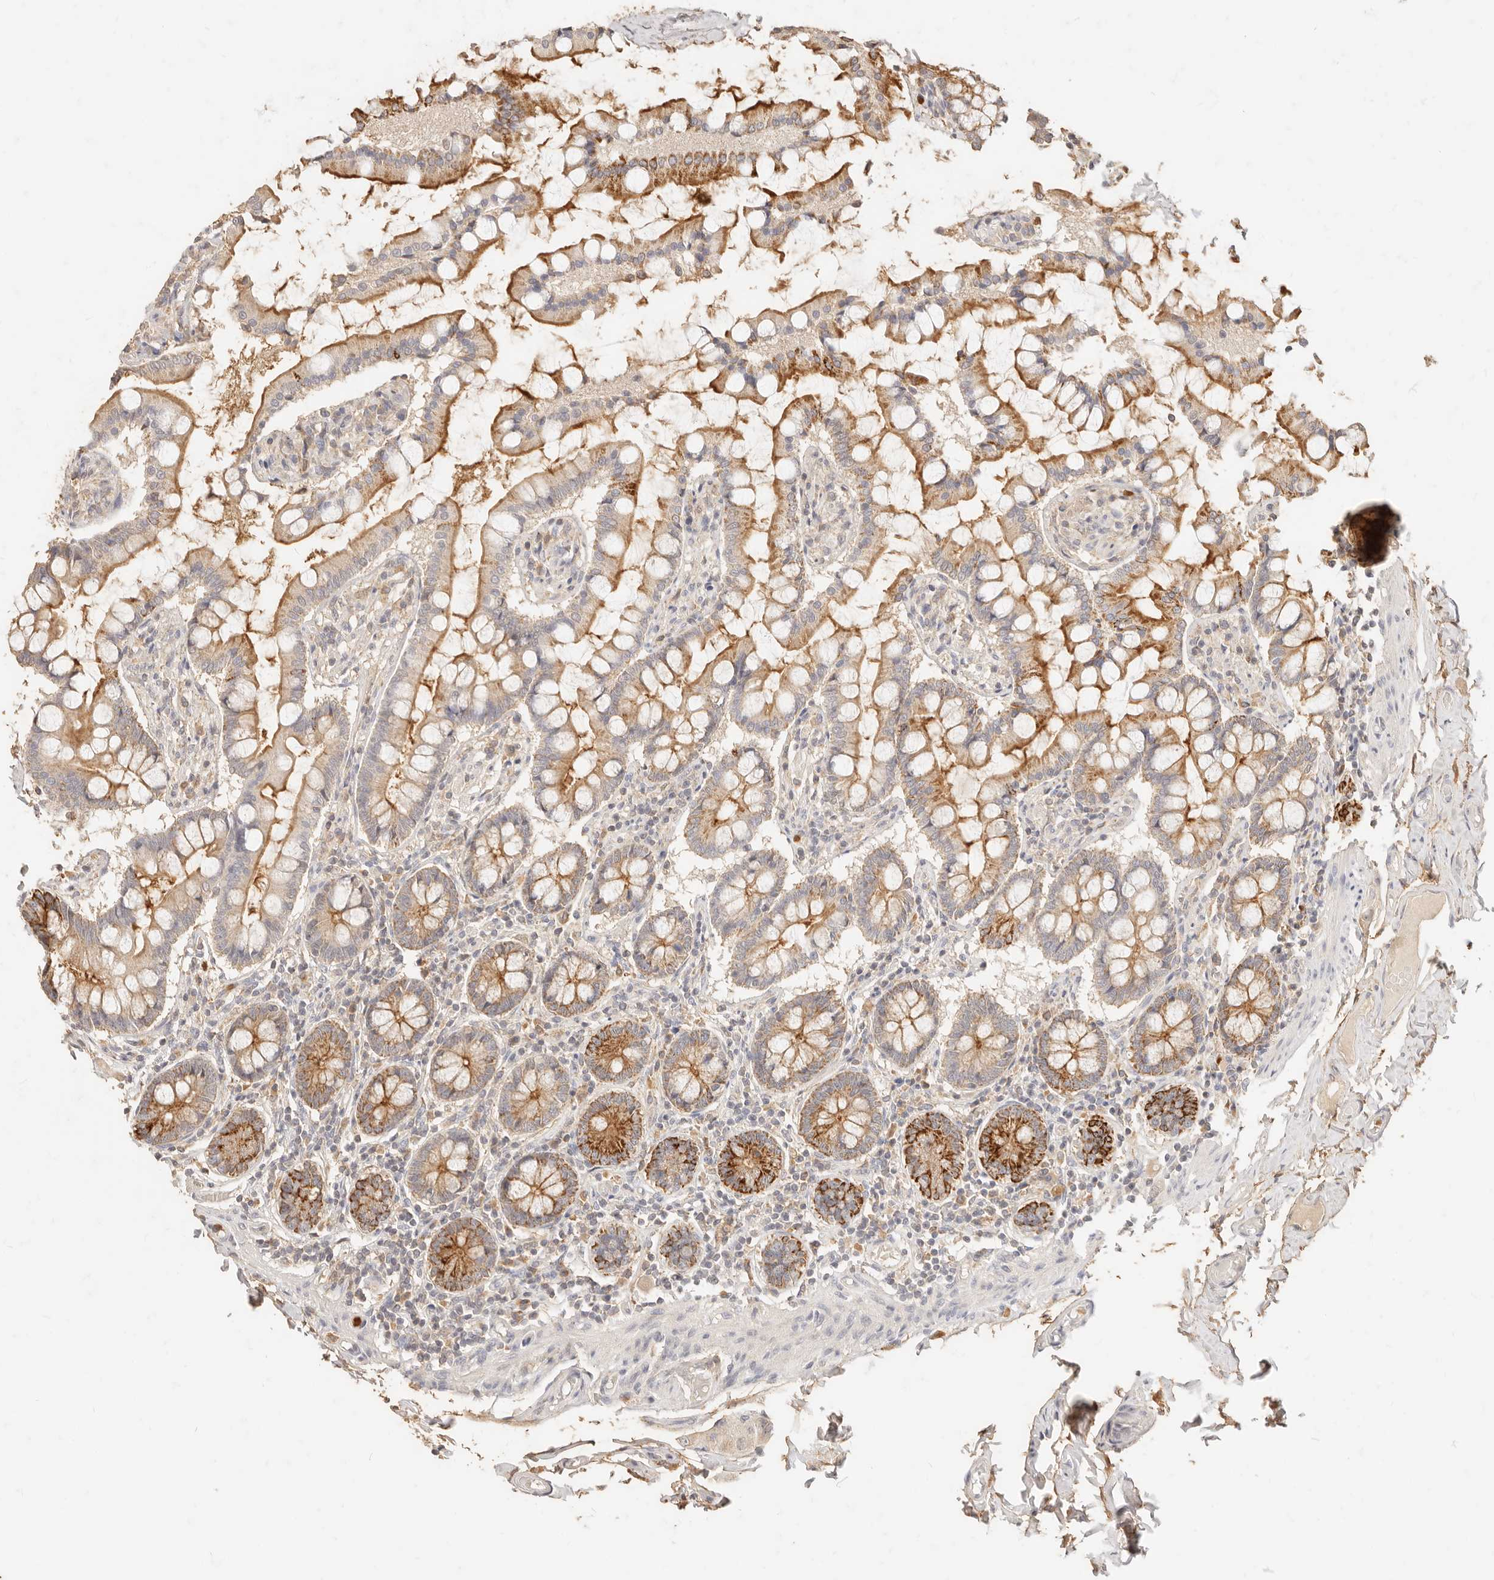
{"staining": {"intensity": "strong", "quantity": "25%-75%", "location": "cytoplasmic/membranous"}, "tissue": "small intestine", "cell_type": "Glandular cells", "image_type": "normal", "snomed": [{"axis": "morphology", "description": "Normal tissue, NOS"}, {"axis": "topography", "description": "Small intestine"}], "caption": "Small intestine stained with IHC displays strong cytoplasmic/membranous staining in approximately 25%-75% of glandular cells.", "gene": "TMTC2", "patient": {"sex": "male", "age": 41}}